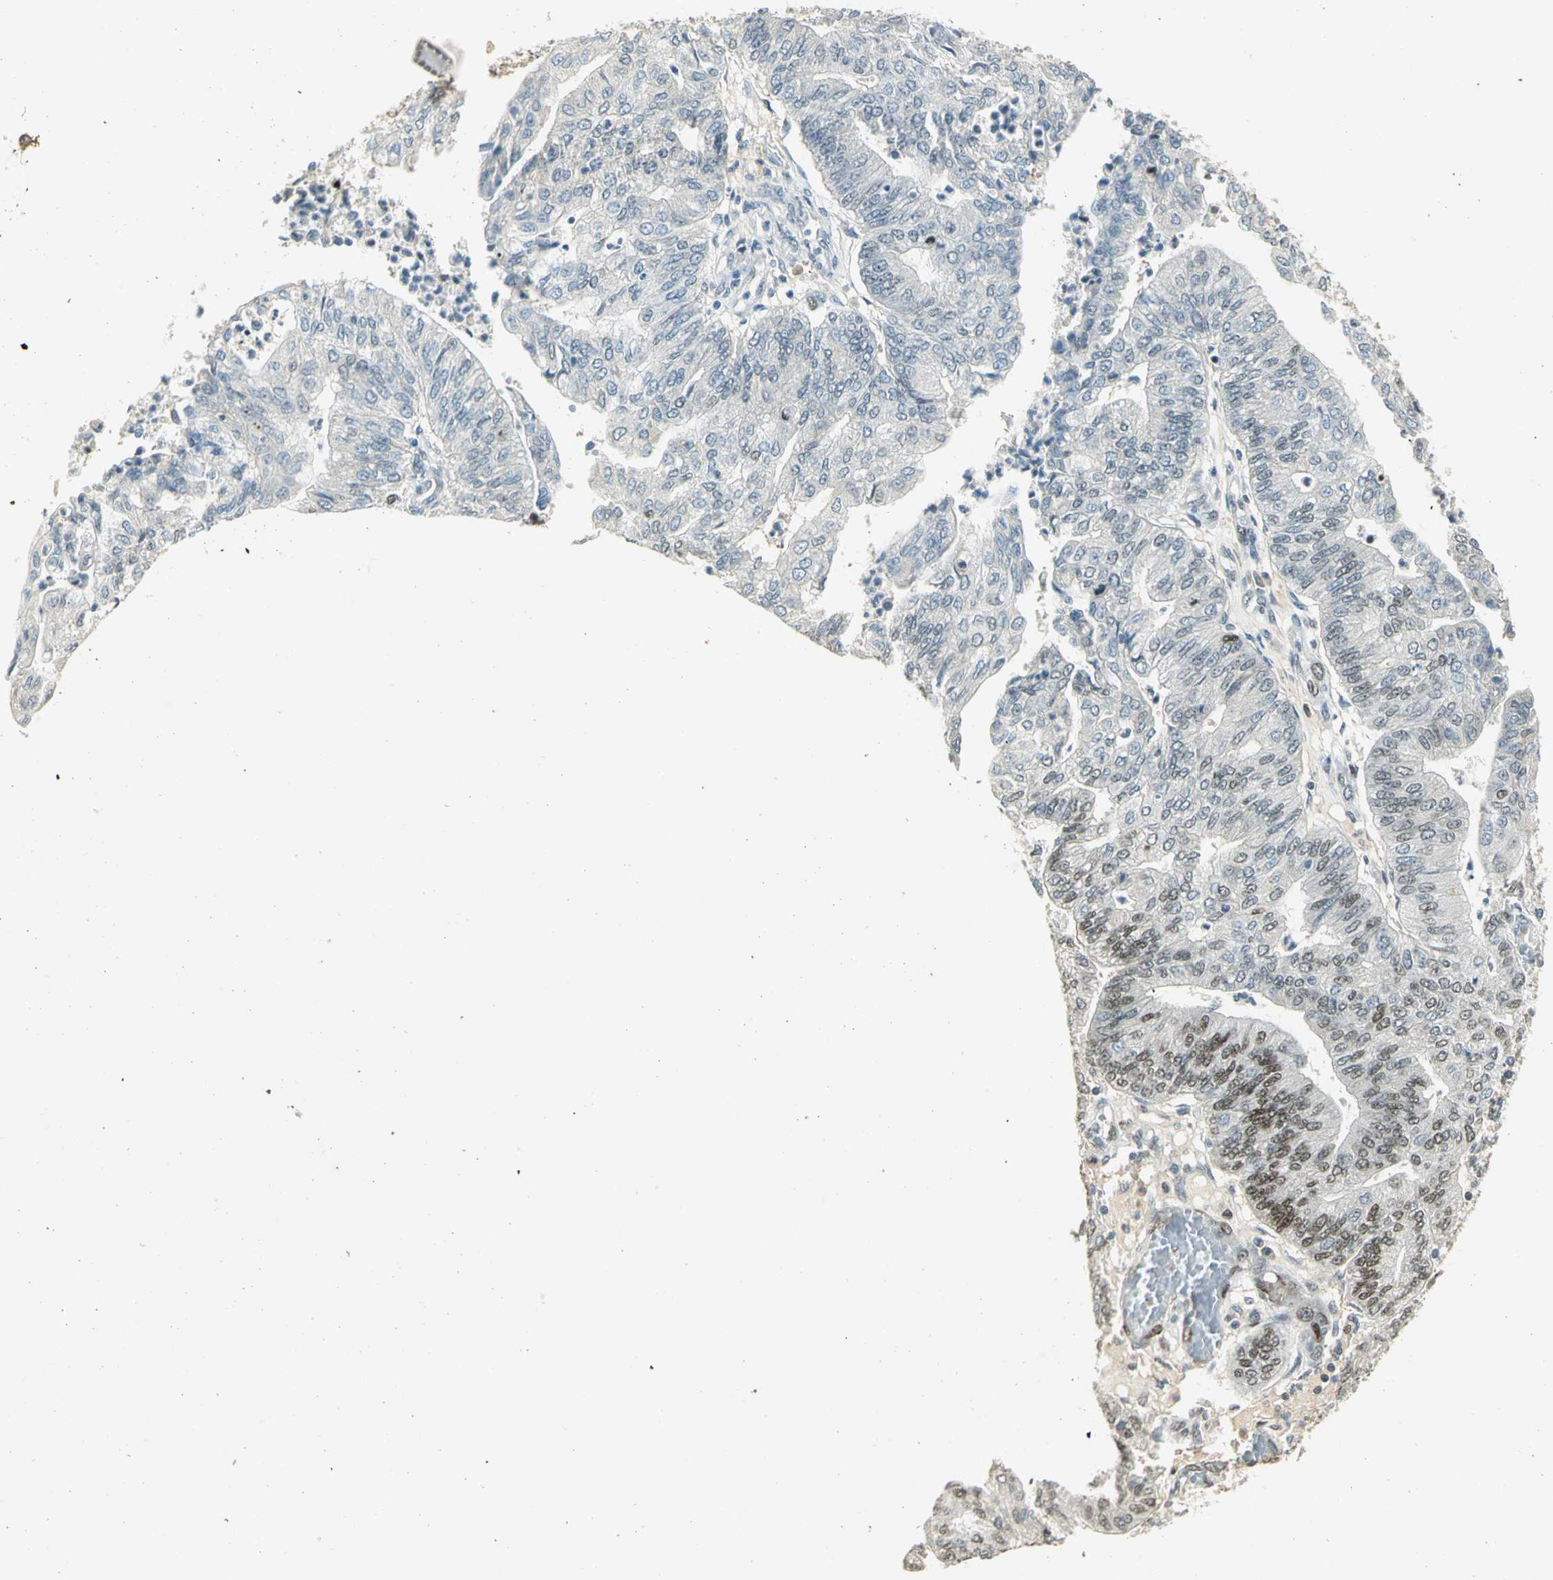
{"staining": {"intensity": "moderate", "quantity": "<25%", "location": "nuclear"}, "tissue": "endometrial cancer", "cell_type": "Tumor cells", "image_type": "cancer", "snomed": [{"axis": "morphology", "description": "Adenocarcinoma, NOS"}, {"axis": "topography", "description": "Endometrium"}], "caption": "The immunohistochemical stain shows moderate nuclear positivity in tumor cells of endometrial cancer tissue.", "gene": "AK6", "patient": {"sex": "female", "age": 59}}